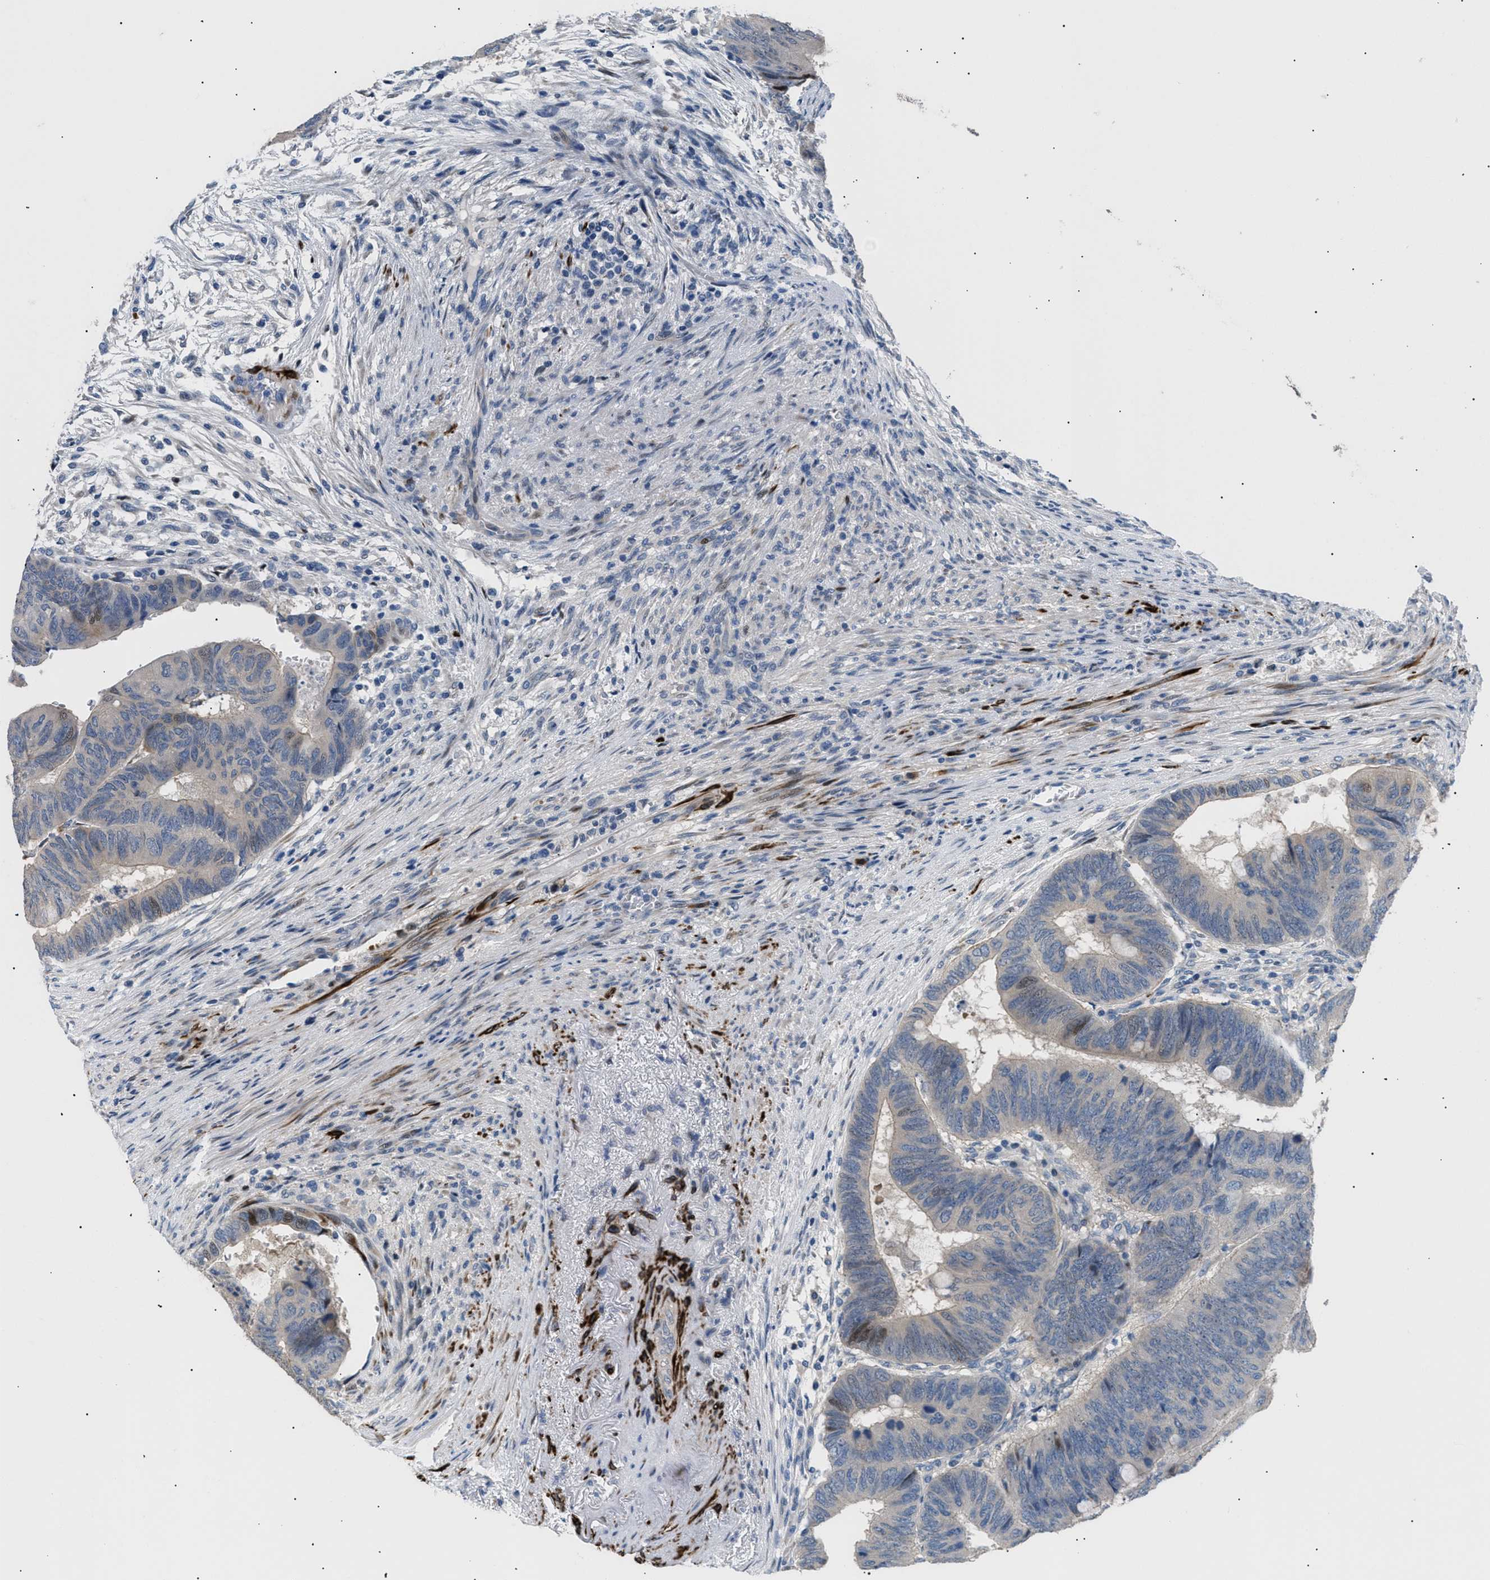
{"staining": {"intensity": "weak", "quantity": "<25%", "location": "cytoplasmic/membranous"}, "tissue": "colorectal cancer", "cell_type": "Tumor cells", "image_type": "cancer", "snomed": [{"axis": "morphology", "description": "Normal tissue, NOS"}, {"axis": "morphology", "description": "Adenocarcinoma, NOS"}, {"axis": "topography", "description": "Rectum"}, {"axis": "topography", "description": "Peripheral nerve tissue"}], "caption": "Tumor cells are negative for brown protein staining in colorectal adenocarcinoma.", "gene": "ICA1", "patient": {"sex": "male", "age": 92}}